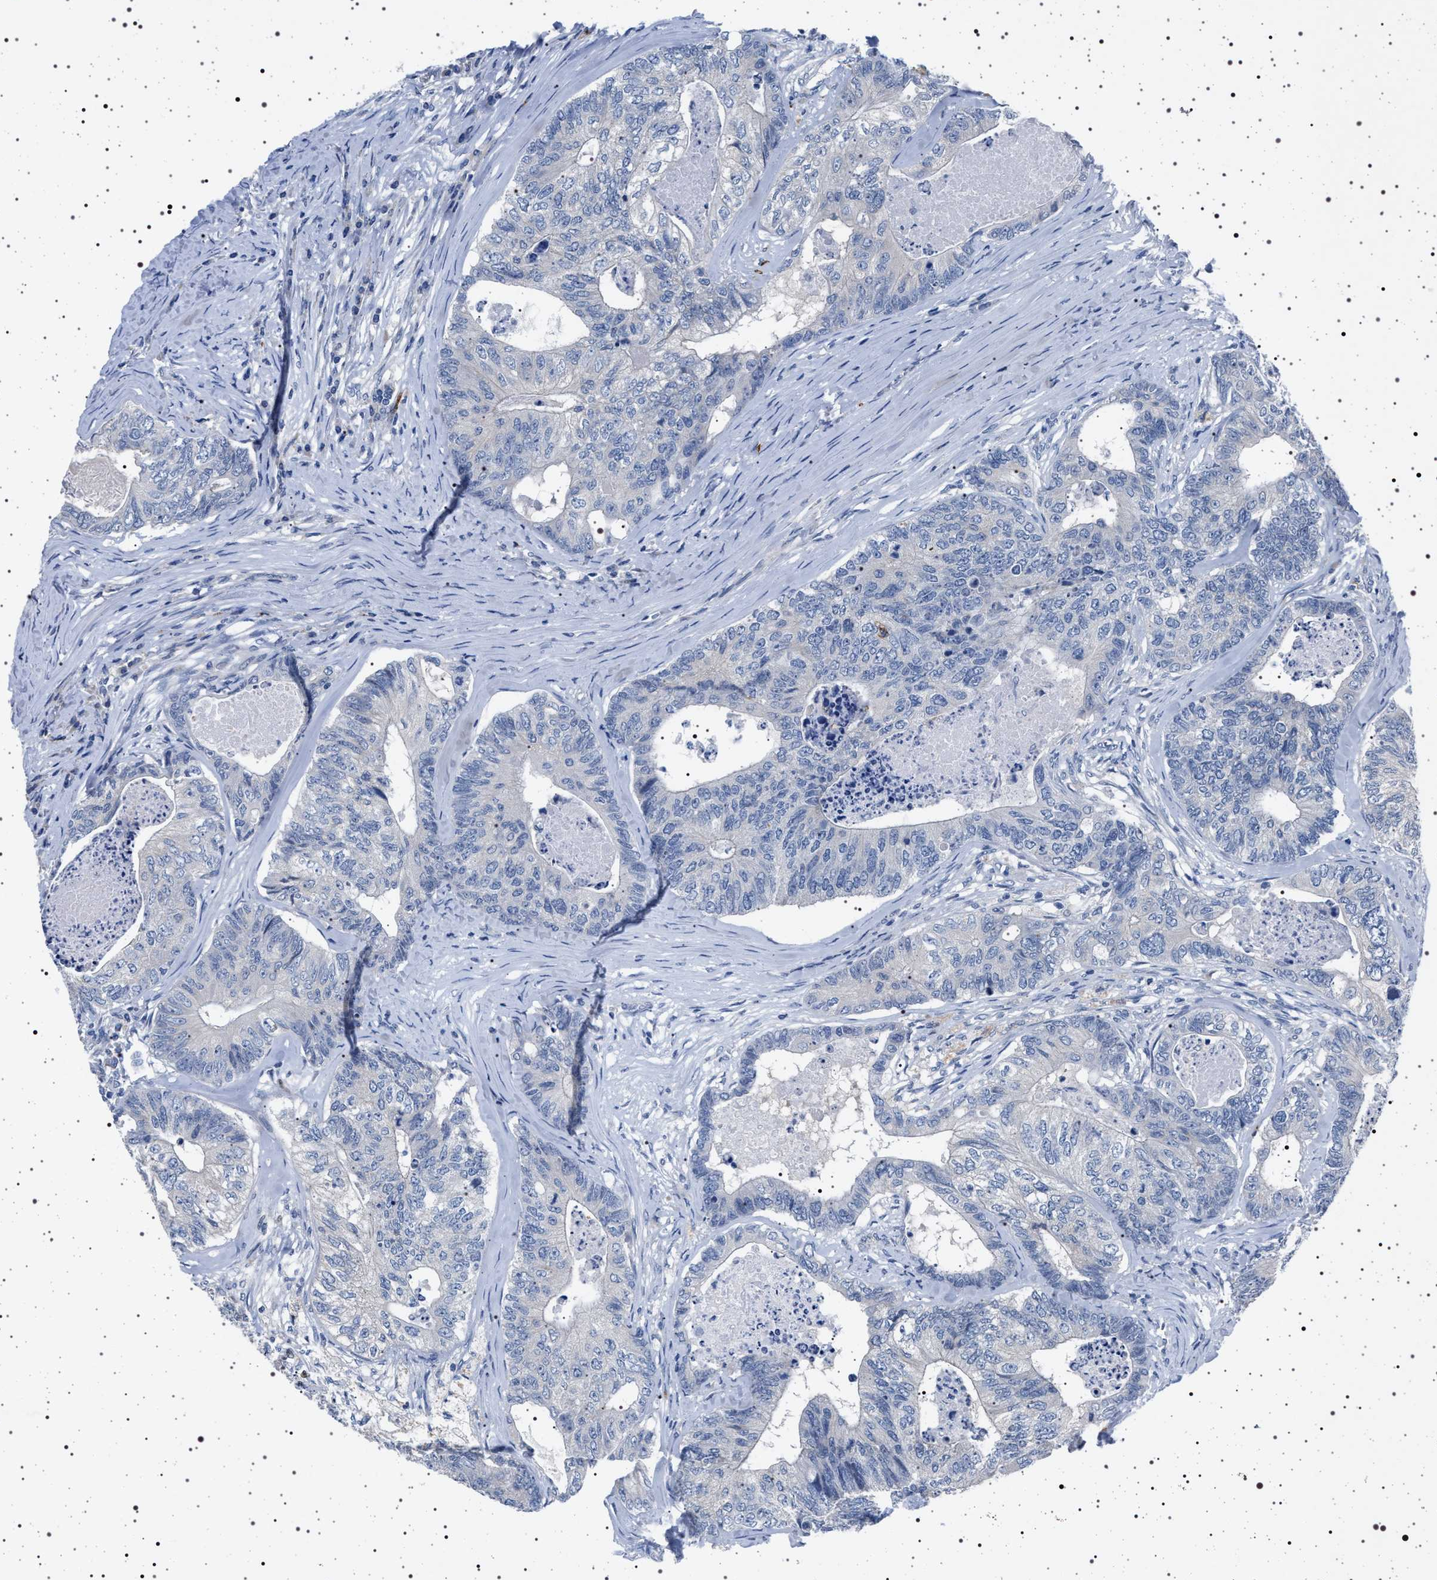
{"staining": {"intensity": "negative", "quantity": "none", "location": "none"}, "tissue": "colorectal cancer", "cell_type": "Tumor cells", "image_type": "cancer", "snomed": [{"axis": "morphology", "description": "Adenocarcinoma, NOS"}, {"axis": "topography", "description": "Colon"}], "caption": "This is an immunohistochemistry micrograph of colorectal adenocarcinoma. There is no staining in tumor cells.", "gene": "NAT9", "patient": {"sex": "female", "age": 67}}